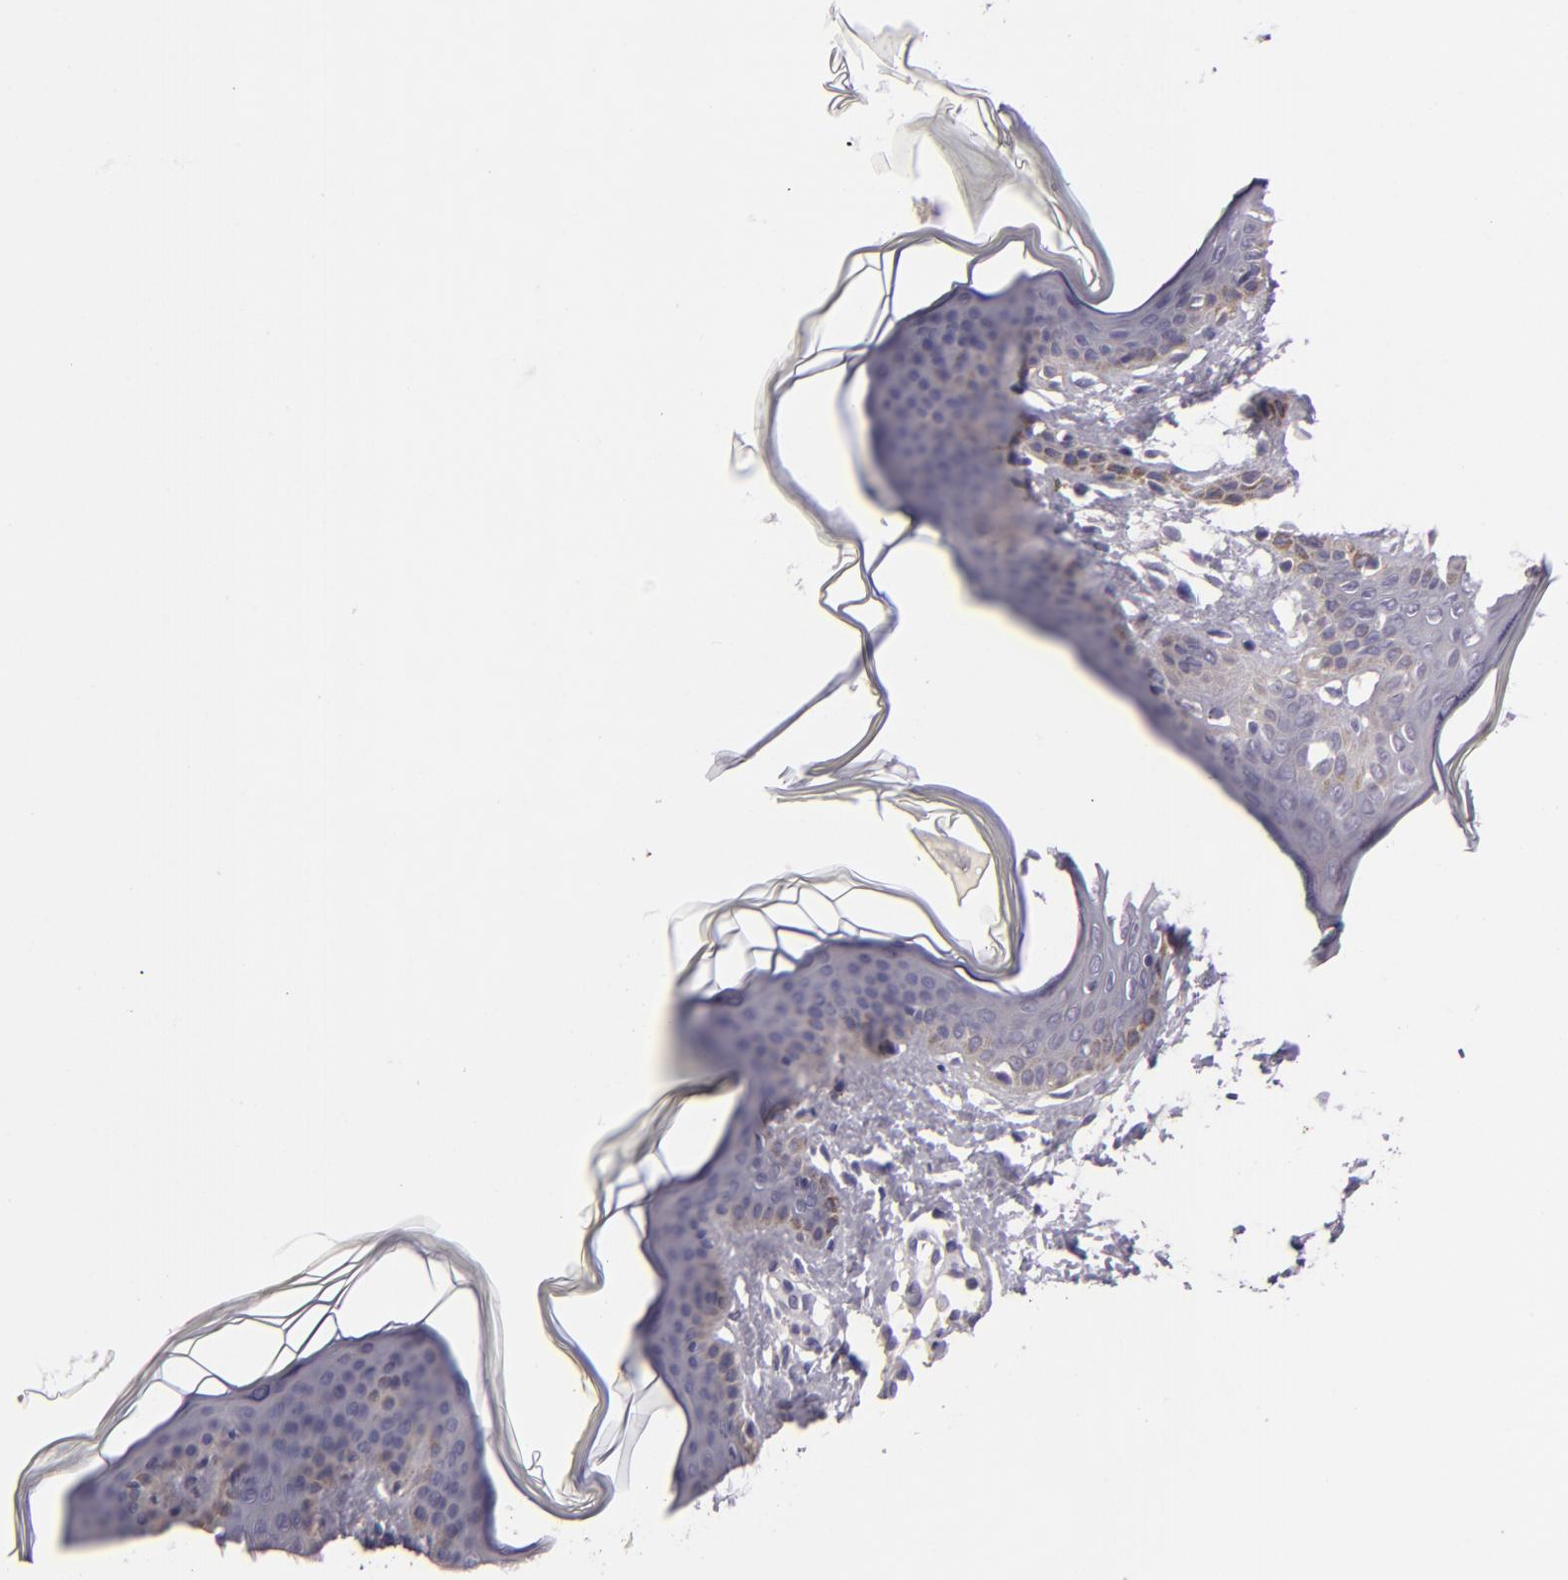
{"staining": {"intensity": "negative", "quantity": "none", "location": "none"}, "tissue": "skin", "cell_type": "Fibroblasts", "image_type": "normal", "snomed": [{"axis": "morphology", "description": "Normal tissue, NOS"}, {"axis": "topography", "description": "Skin"}], "caption": "Immunohistochemistry of unremarkable skin reveals no staining in fibroblasts.", "gene": "EGFL6", "patient": {"sex": "female", "age": 17}}